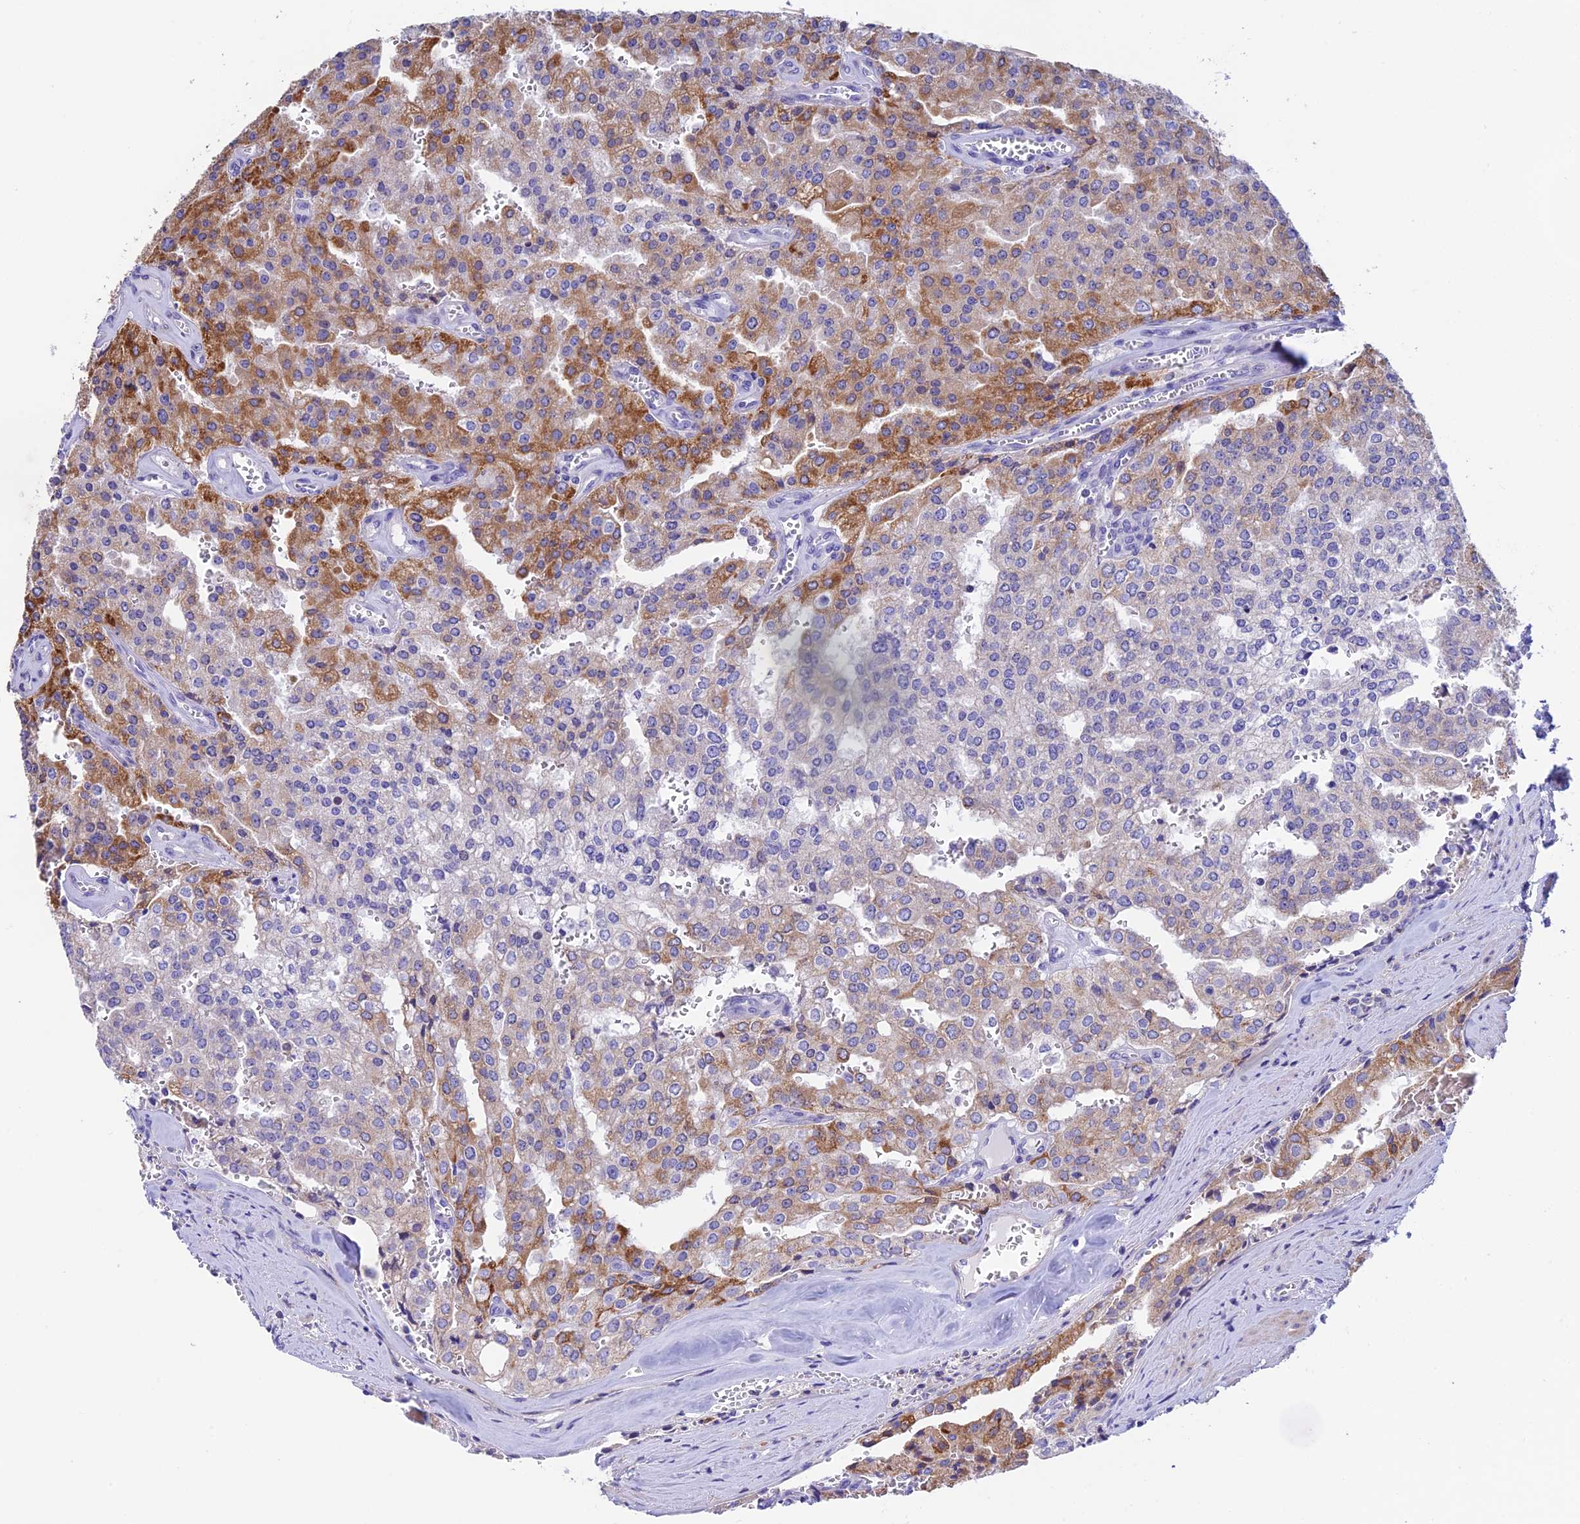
{"staining": {"intensity": "moderate", "quantity": "<25%", "location": "cytoplasmic/membranous"}, "tissue": "prostate cancer", "cell_type": "Tumor cells", "image_type": "cancer", "snomed": [{"axis": "morphology", "description": "Adenocarcinoma, High grade"}, {"axis": "topography", "description": "Prostate"}], "caption": "Prostate high-grade adenocarcinoma tissue exhibits moderate cytoplasmic/membranous staining in about <25% of tumor cells", "gene": "PRIM1", "patient": {"sex": "male", "age": 68}}